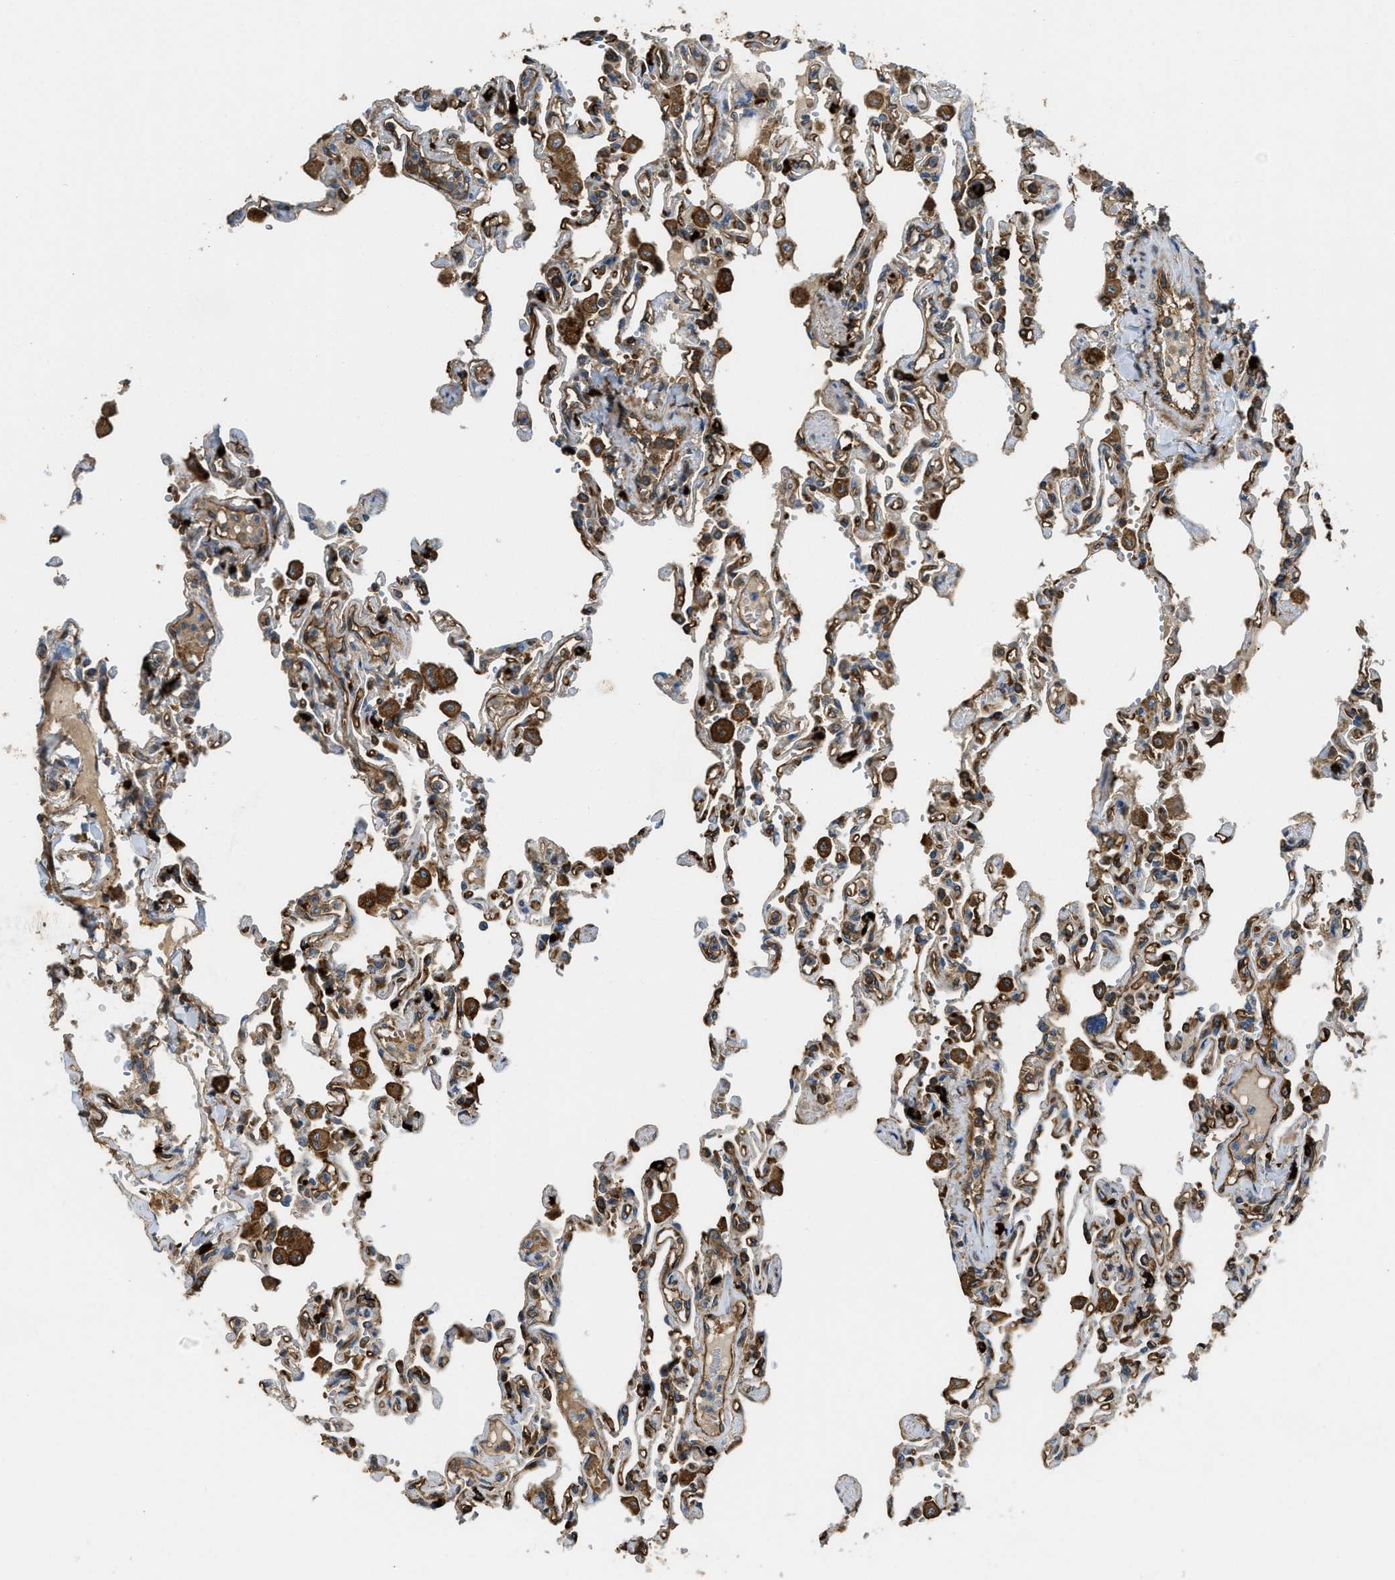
{"staining": {"intensity": "moderate", "quantity": "25%-75%", "location": "cytoplasmic/membranous"}, "tissue": "lung", "cell_type": "Alveolar cells", "image_type": "normal", "snomed": [{"axis": "morphology", "description": "Normal tissue, NOS"}, {"axis": "topography", "description": "Lung"}], "caption": "Moderate cytoplasmic/membranous protein positivity is present in approximately 25%-75% of alveolar cells in lung. (brown staining indicates protein expression, while blue staining denotes nuclei).", "gene": "BAG4", "patient": {"sex": "male", "age": 21}}